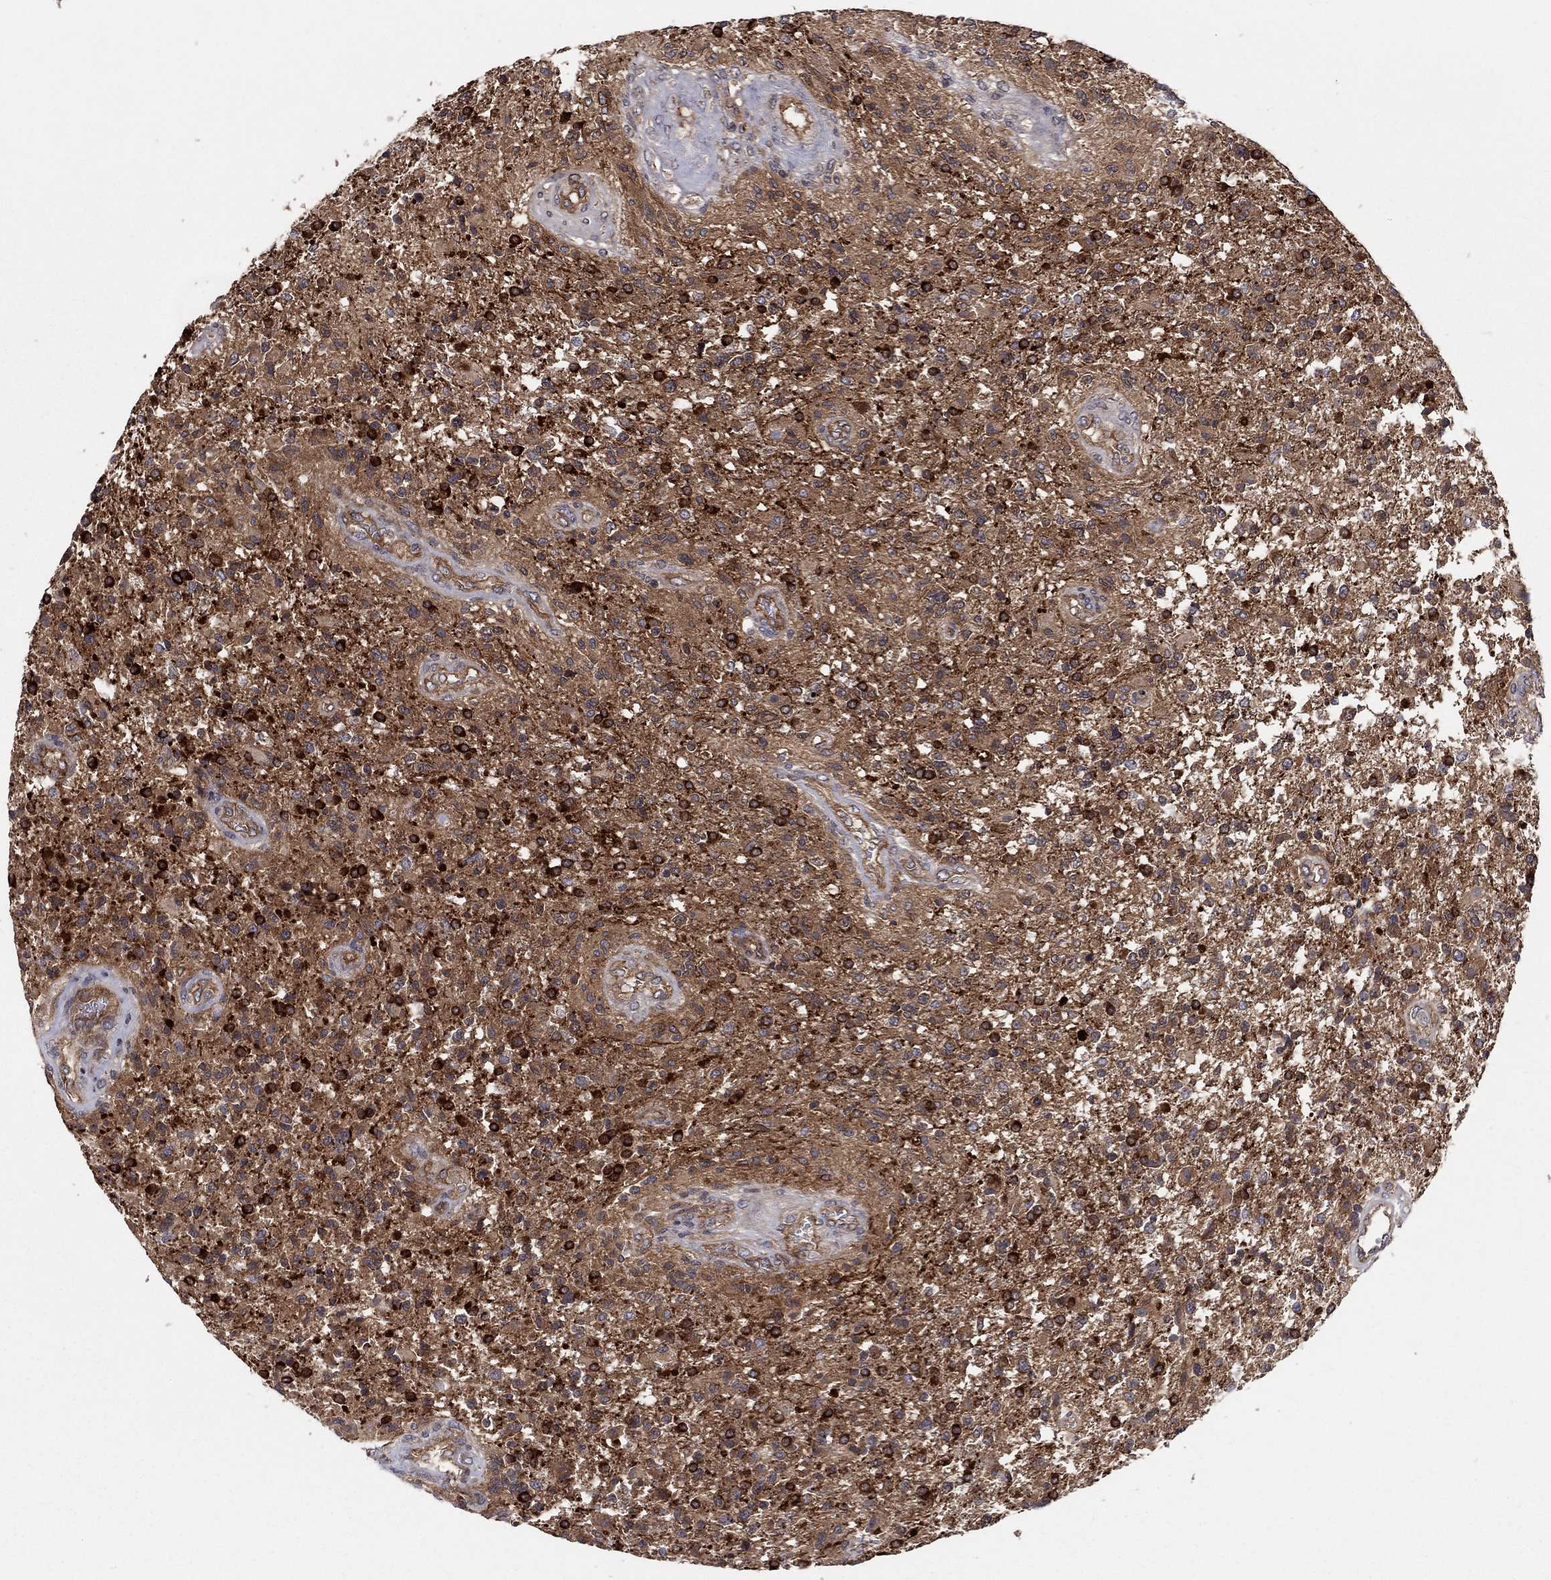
{"staining": {"intensity": "strong", "quantity": "25%-75%", "location": "cytoplasmic/membranous"}, "tissue": "glioma", "cell_type": "Tumor cells", "image_type": "cancer", "snomed": [{"axis": "morphology", "description": "Glioma, malignant, High grade"}, {"axis": "topography", "description": "Brain"}], "caption": "Protein analysis of glioma tissue shows strong cytoplasmic/membranous positivity in about 25%-75% of tumor cells.", "gene": "BMERB1", "patient": {"sex": "male", "age": 56}}